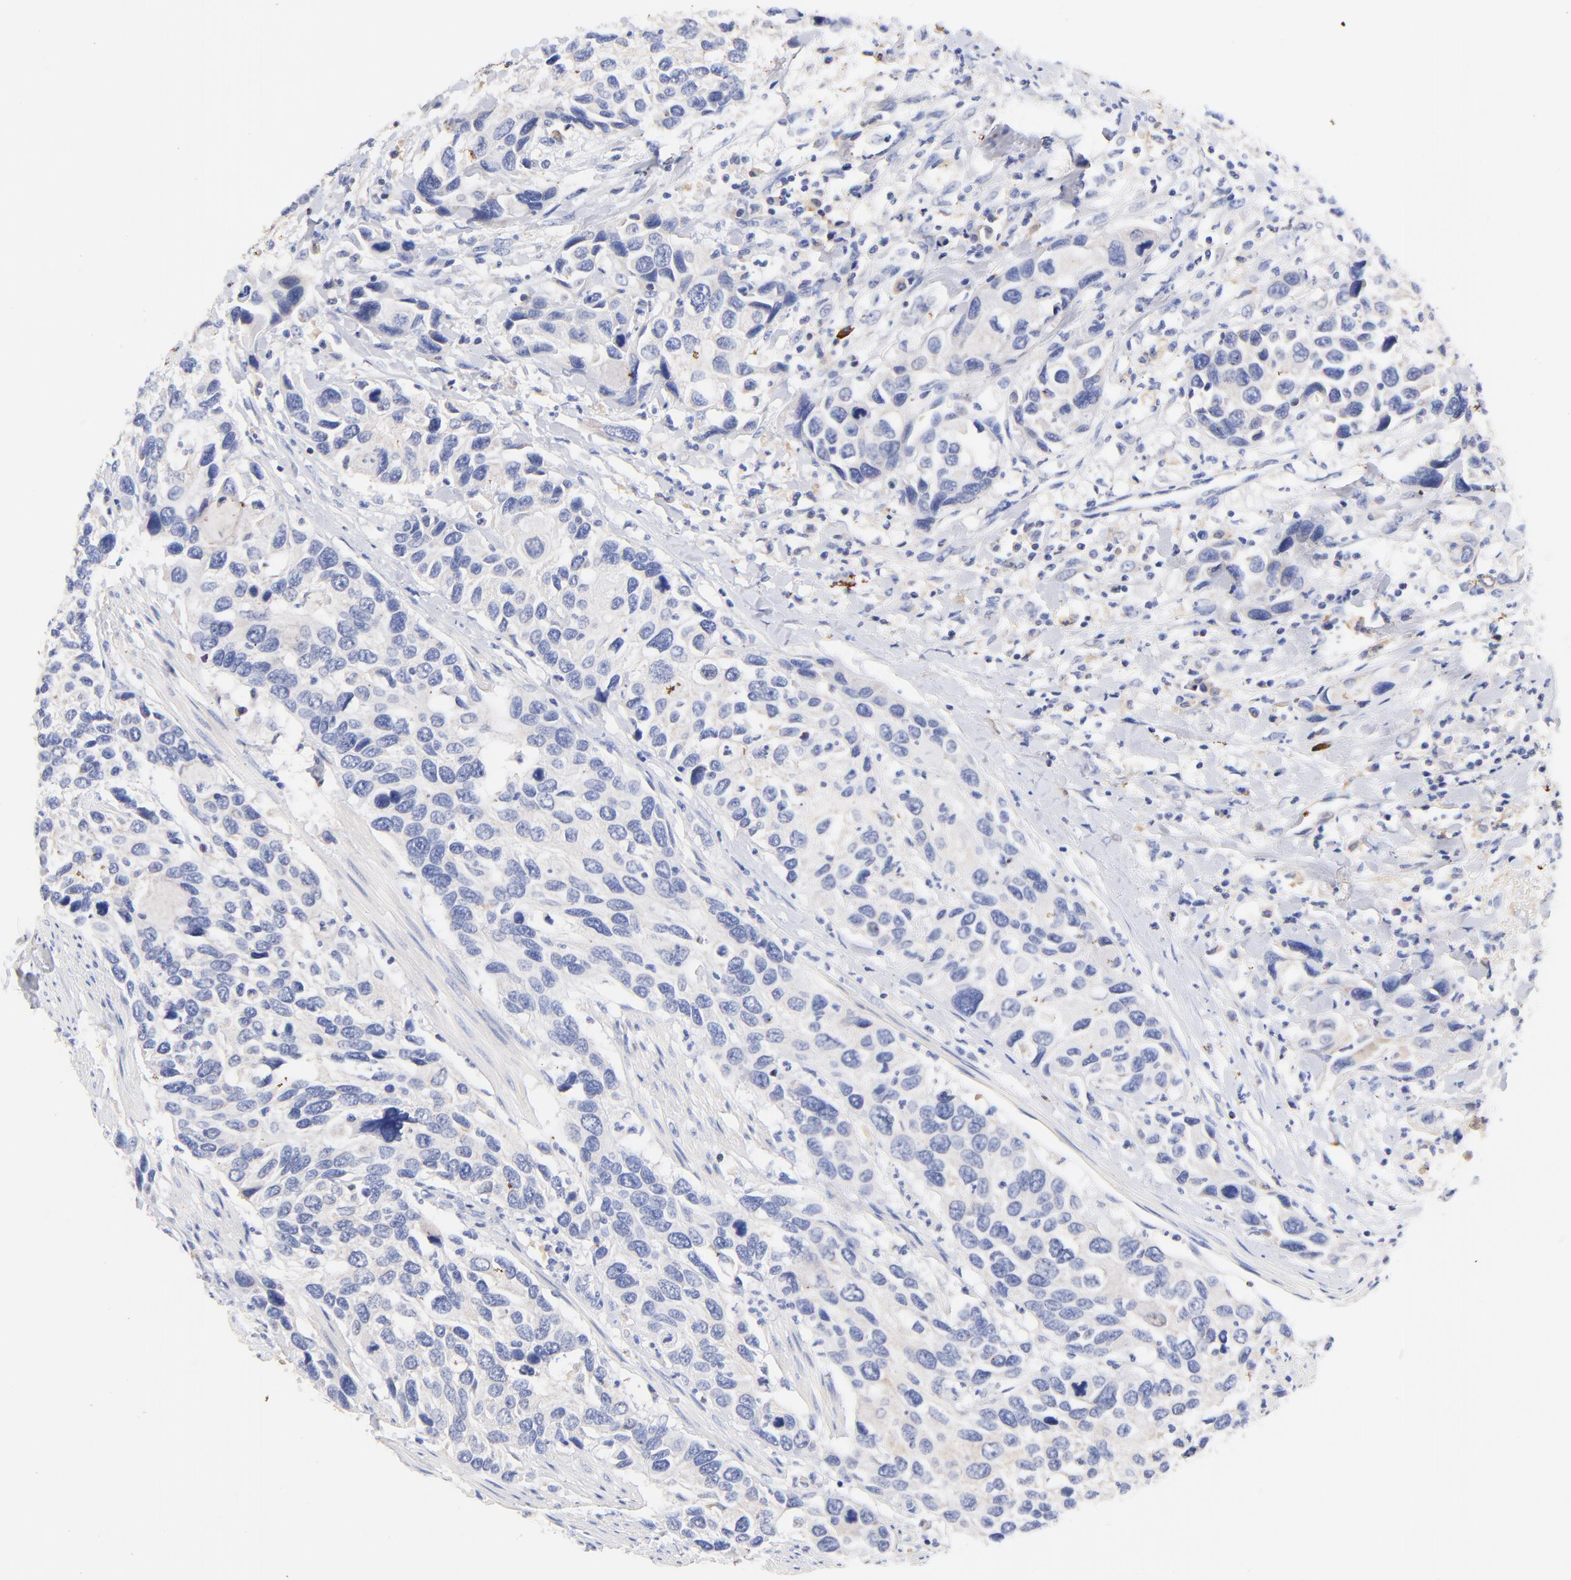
{"staining": {"intensity": "negative", "quantity": "none", "location": "none"}, "tissue": "urothelial cancer", "cell_type": "Tumor cells", "image_type": "cancer", "snomed": [{"axis": "morphology", "description": "Urothelial carcinoma, High grade"}, {"axis": "topography", "description": "Urinary bladder"}], "caption": "An immunohistochemistry histopathology image of urothelial cancer is shown. There is no staining in tumor cells of urothelial cancer. (Brightfield microscopy of DAB (3,3'-diaminobenzidine) IHC at high magnification).", "gene": "IGLV7-43", "patient": {"sex": "male", "age": 66}}